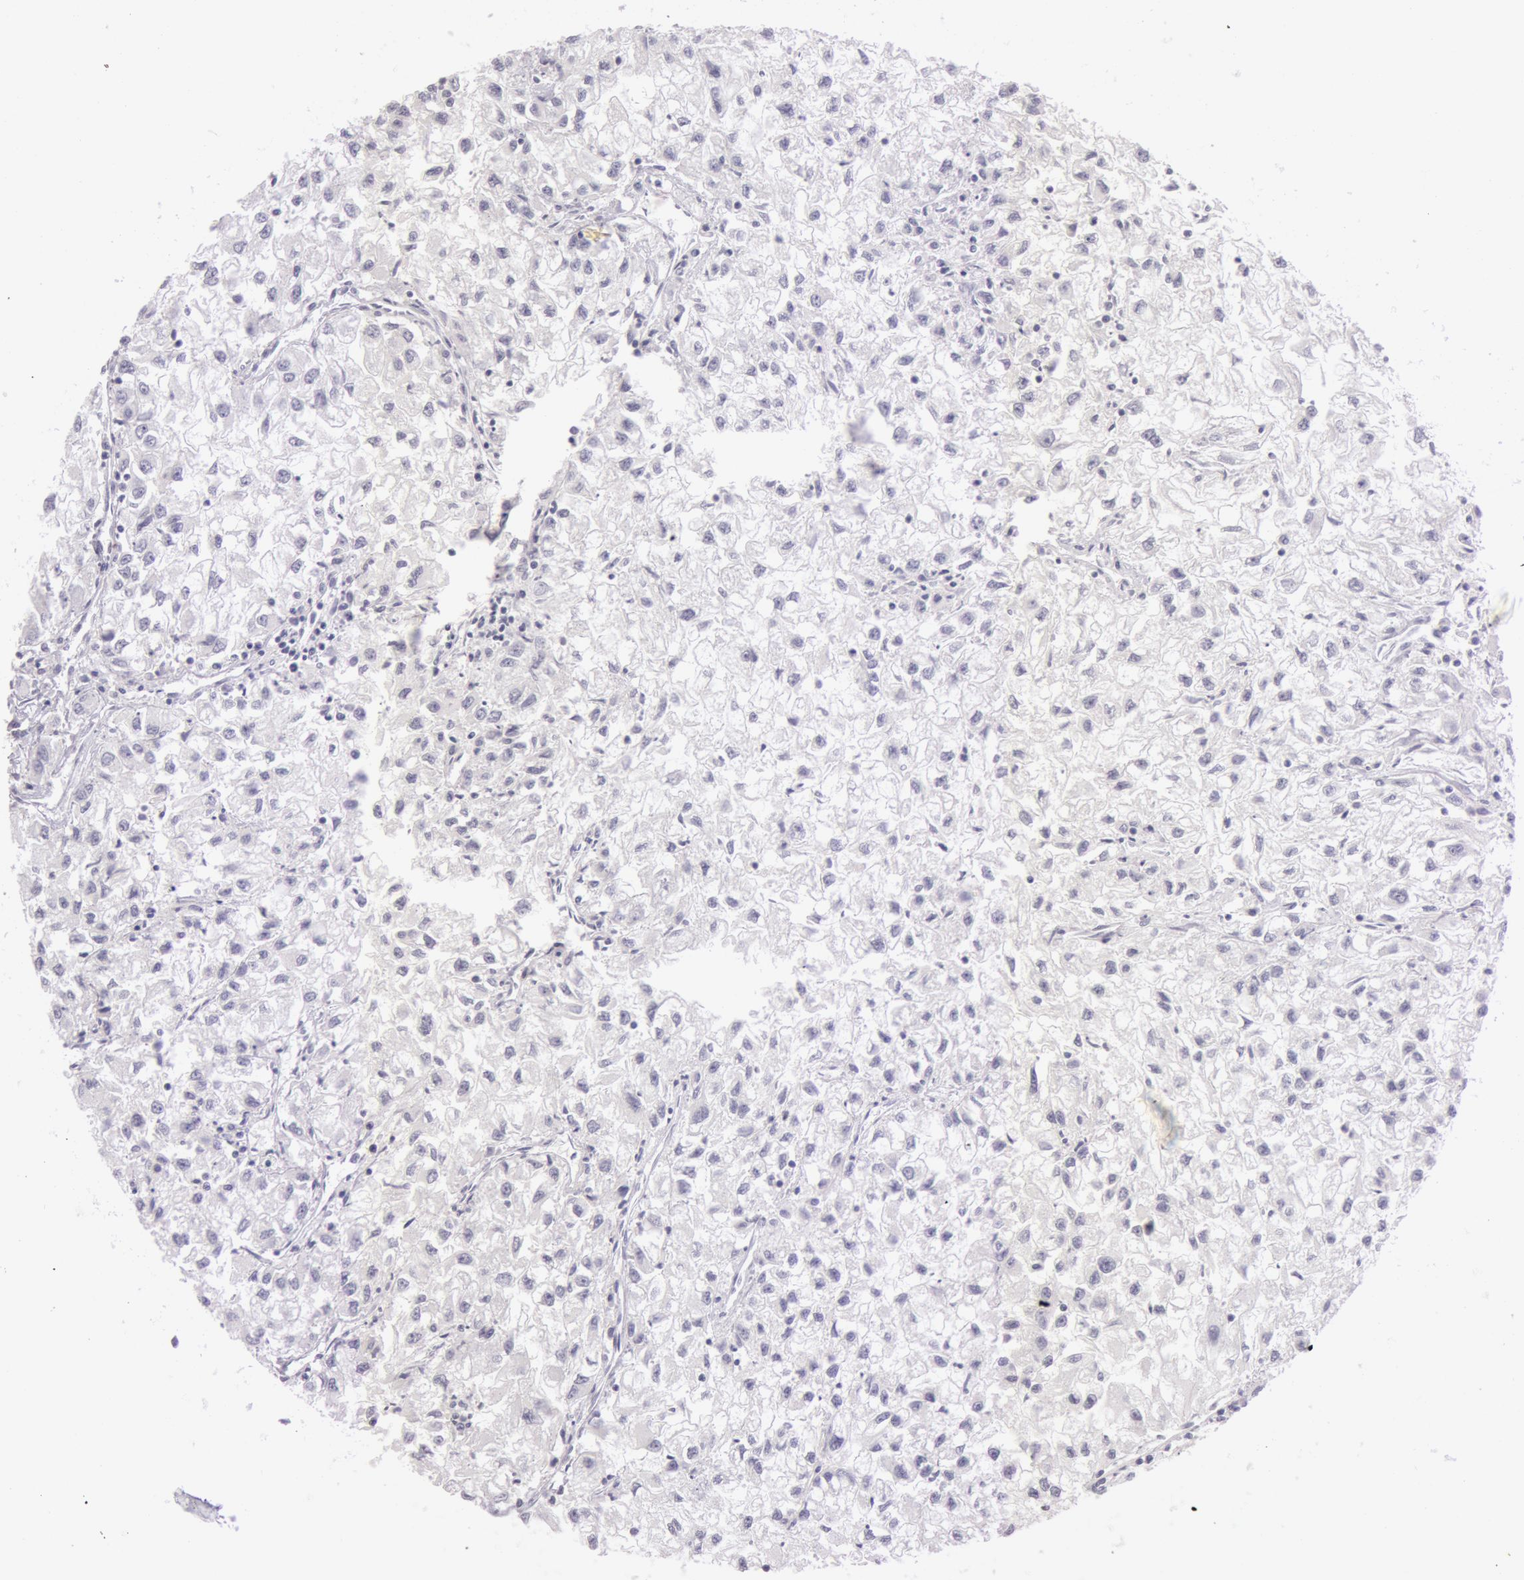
{"staining": {"intensity": "negative", "quantity": "none", "location": "none"}, "tissue": "renal cancer", "cell_type": "Tumor cells", "image_type": "cancer", "snomed": [{"axis": "morphology", "description": "Adenocarcinoma, NOS"}, {"axis": "topography", "description": "Kidney"}], "caption": "A photomicrograph of human renal cancer (adenocarcinoma) is negative for staining in tumor cells. Brightfield microscopy of IHC stained with DAB (3,3'-diaminobenzidine) (brown) and hematoxylin (blue), captured at high magnification.", "gene": "RBMY1F", "patient": {"sex": "male", "age": 59}}